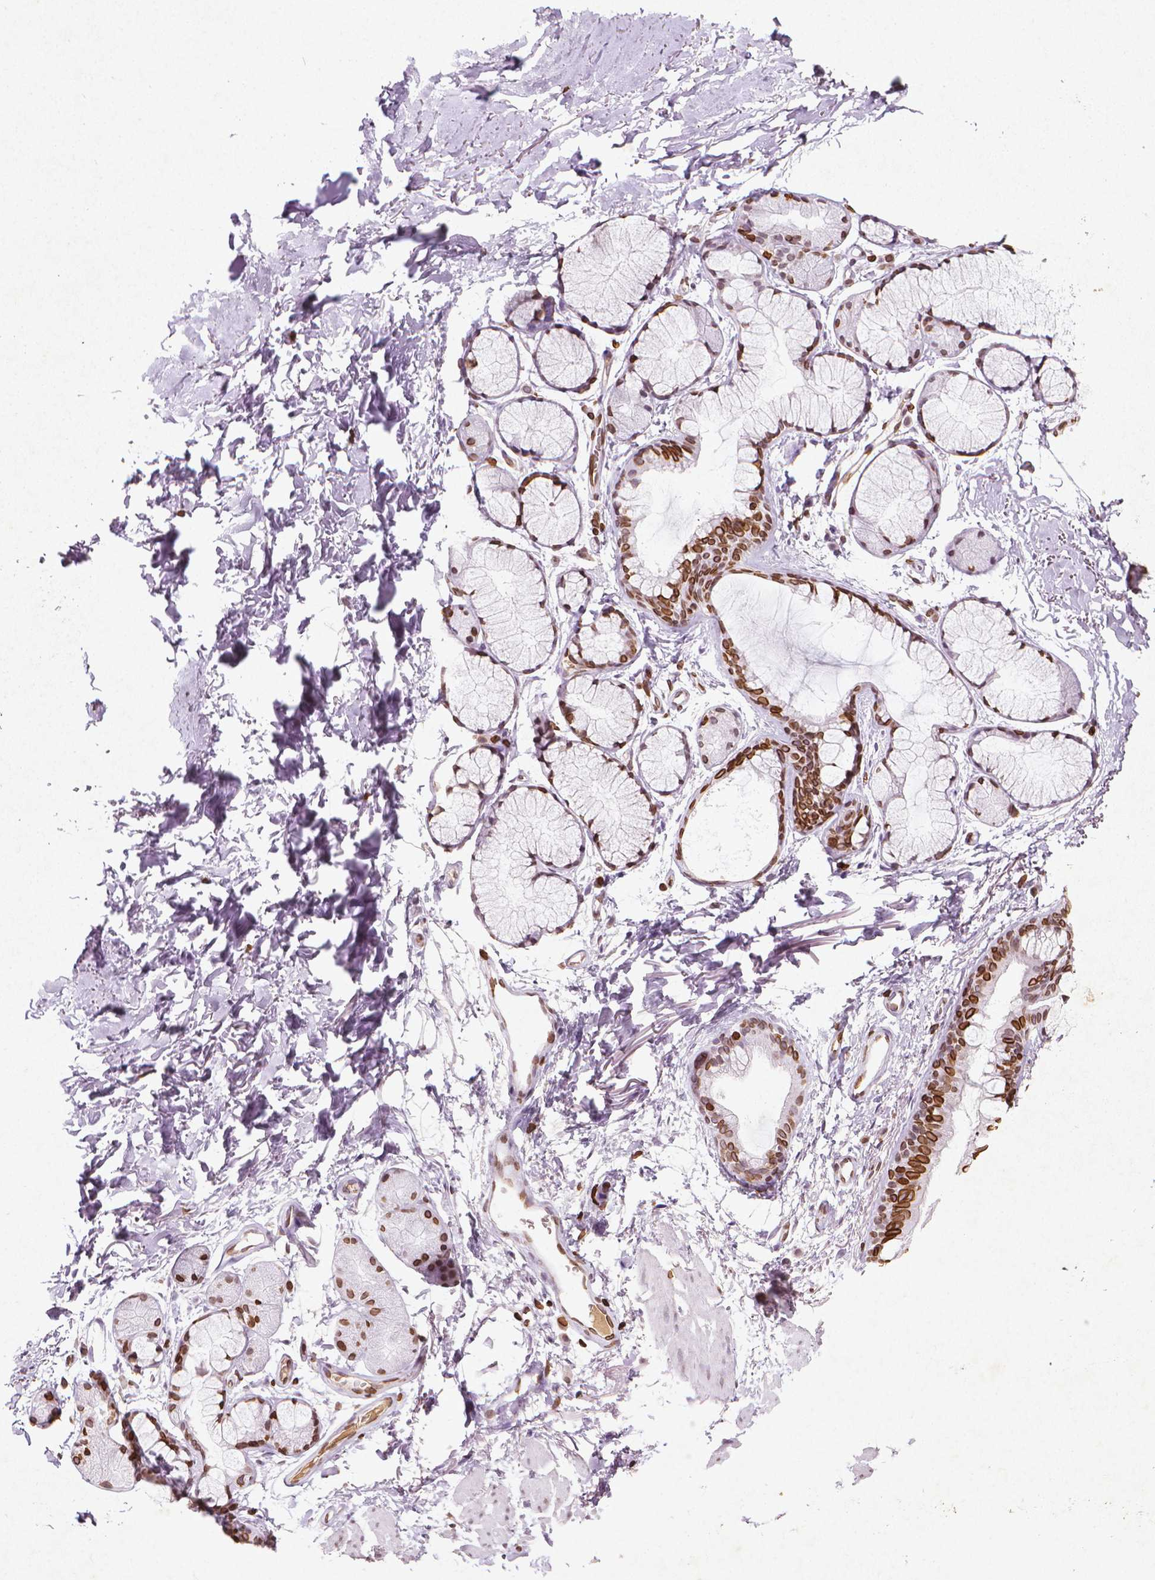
{"staining": {"intensity": "moderate", "quantity": "25%-75%", "location": "nuclear"}, "tissue": "adipose tissue", "cell_type": "Adipocytes", "image_type": "normal", "snomed": [{"axis": "morphology", "description": "Normal tissue, NOS"}, {"axis": "topography", "description": "Cartilage tissue"}, {"axis": "topography", "description": "Bronchus"}], "caption": "This image exhibits immunohistochemistry staining of unremarkable human adipose tissue, with medium moderate nuclear positivity in approximately 25%-75% of adipocytes.", "gene": "LMNB1", "patient": {"sex": "female", "age": 79}}